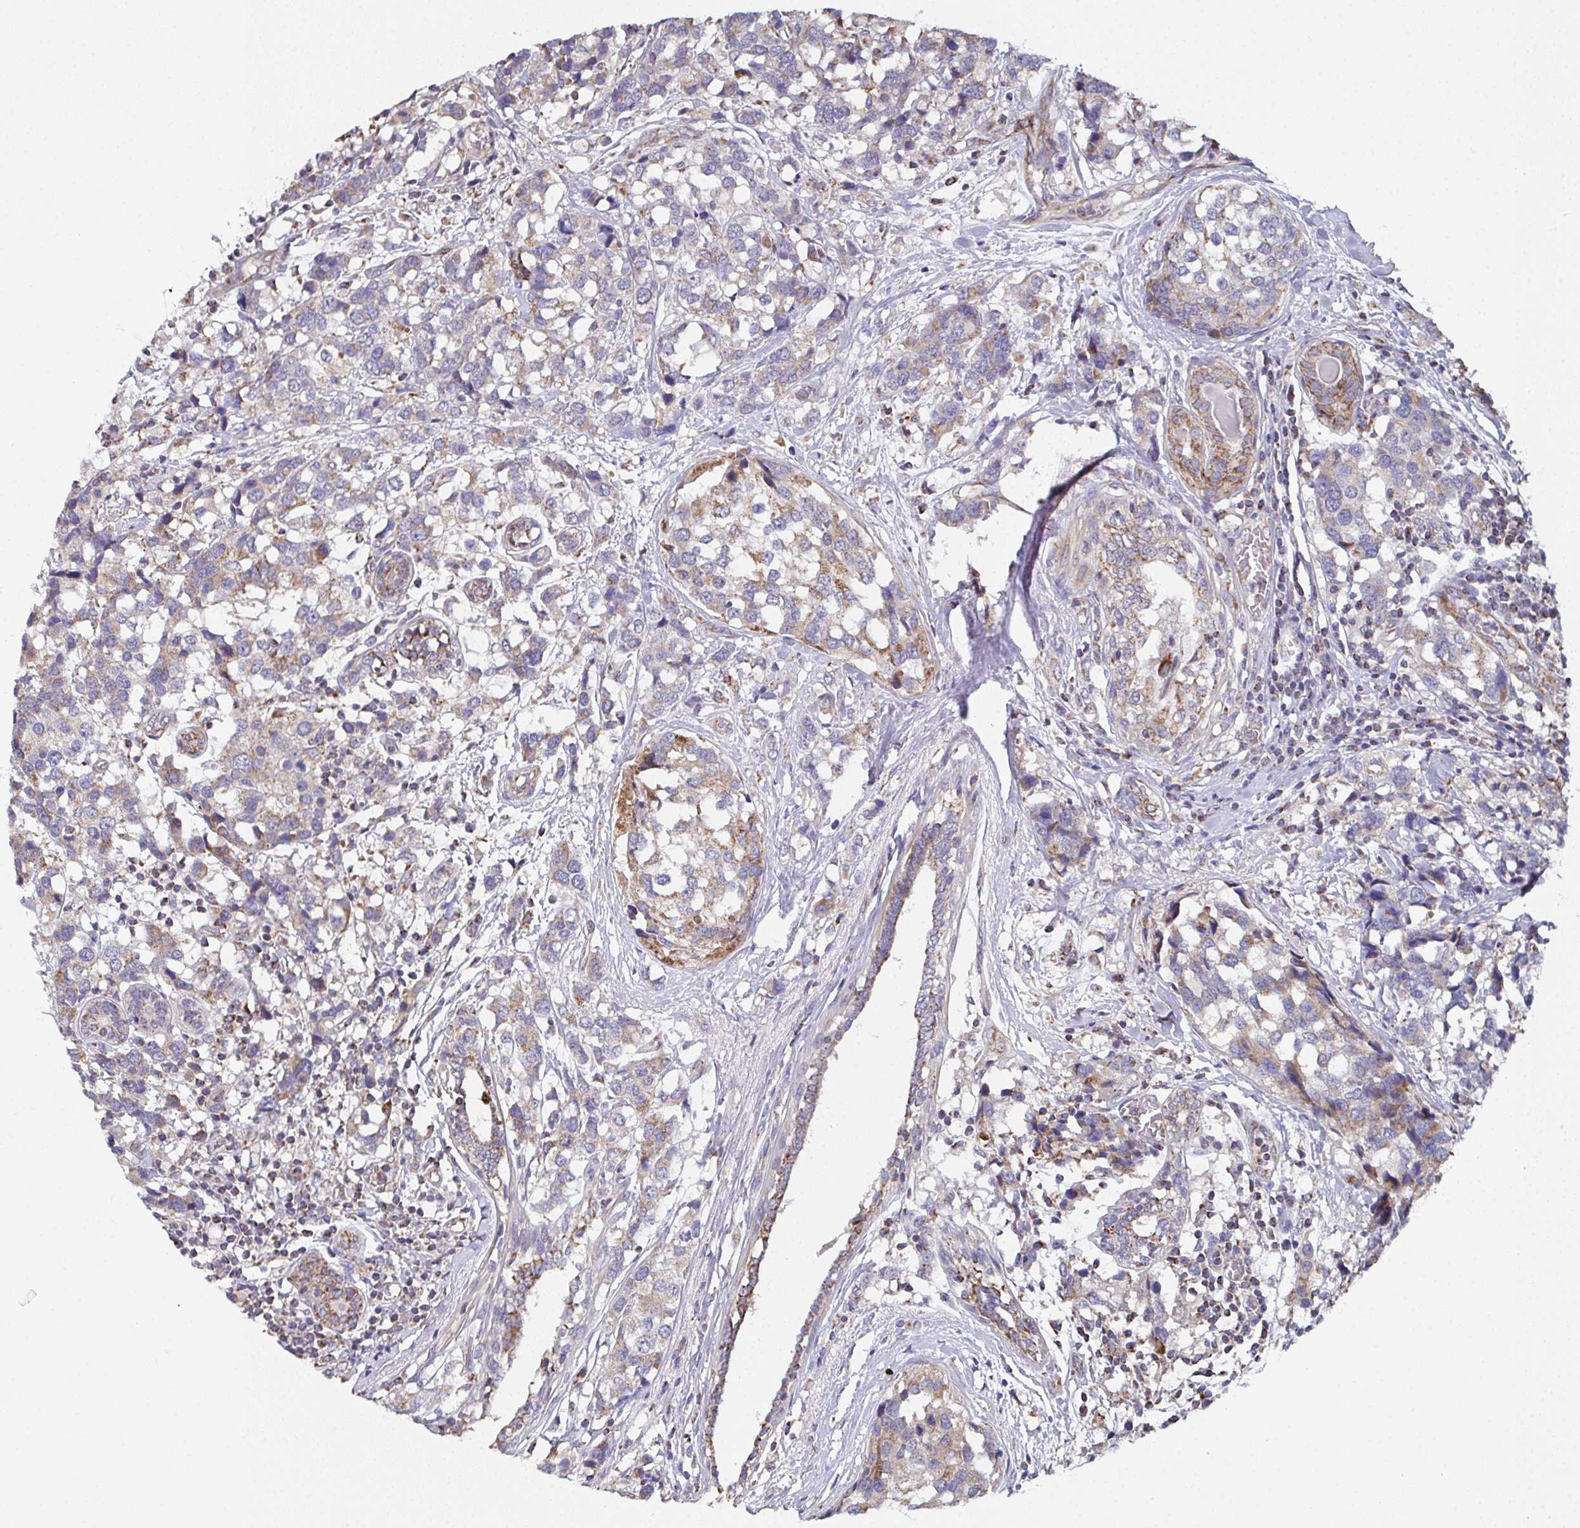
{"staining": {"intensity": "weak", "quantity": "<25%", "location": "cytoplasmic/membranous"}, "tissue": "breast cancer", "cell_type": "Tumor cells", "image_type": "cancer", "snomed": [{"axis": "morphology", "description": "Lobular carcinoma"}, {"axis": "topography", "description": "Breast"}], "caption": "High power microscopy micrograph of an immunohistochemistry (IHC) photomicrograph of breast cancer, revealing no significant positivity in tumor cells. Brightfield microscopy of immunohistochemistry (IHC) stained with DAB (3,3'-diaminobenzidine) (brown) and hematoxylin (blue), captured at high magnification.", "gene": "MT-ND3", "patient": {"sex": "female", "age": 59}}